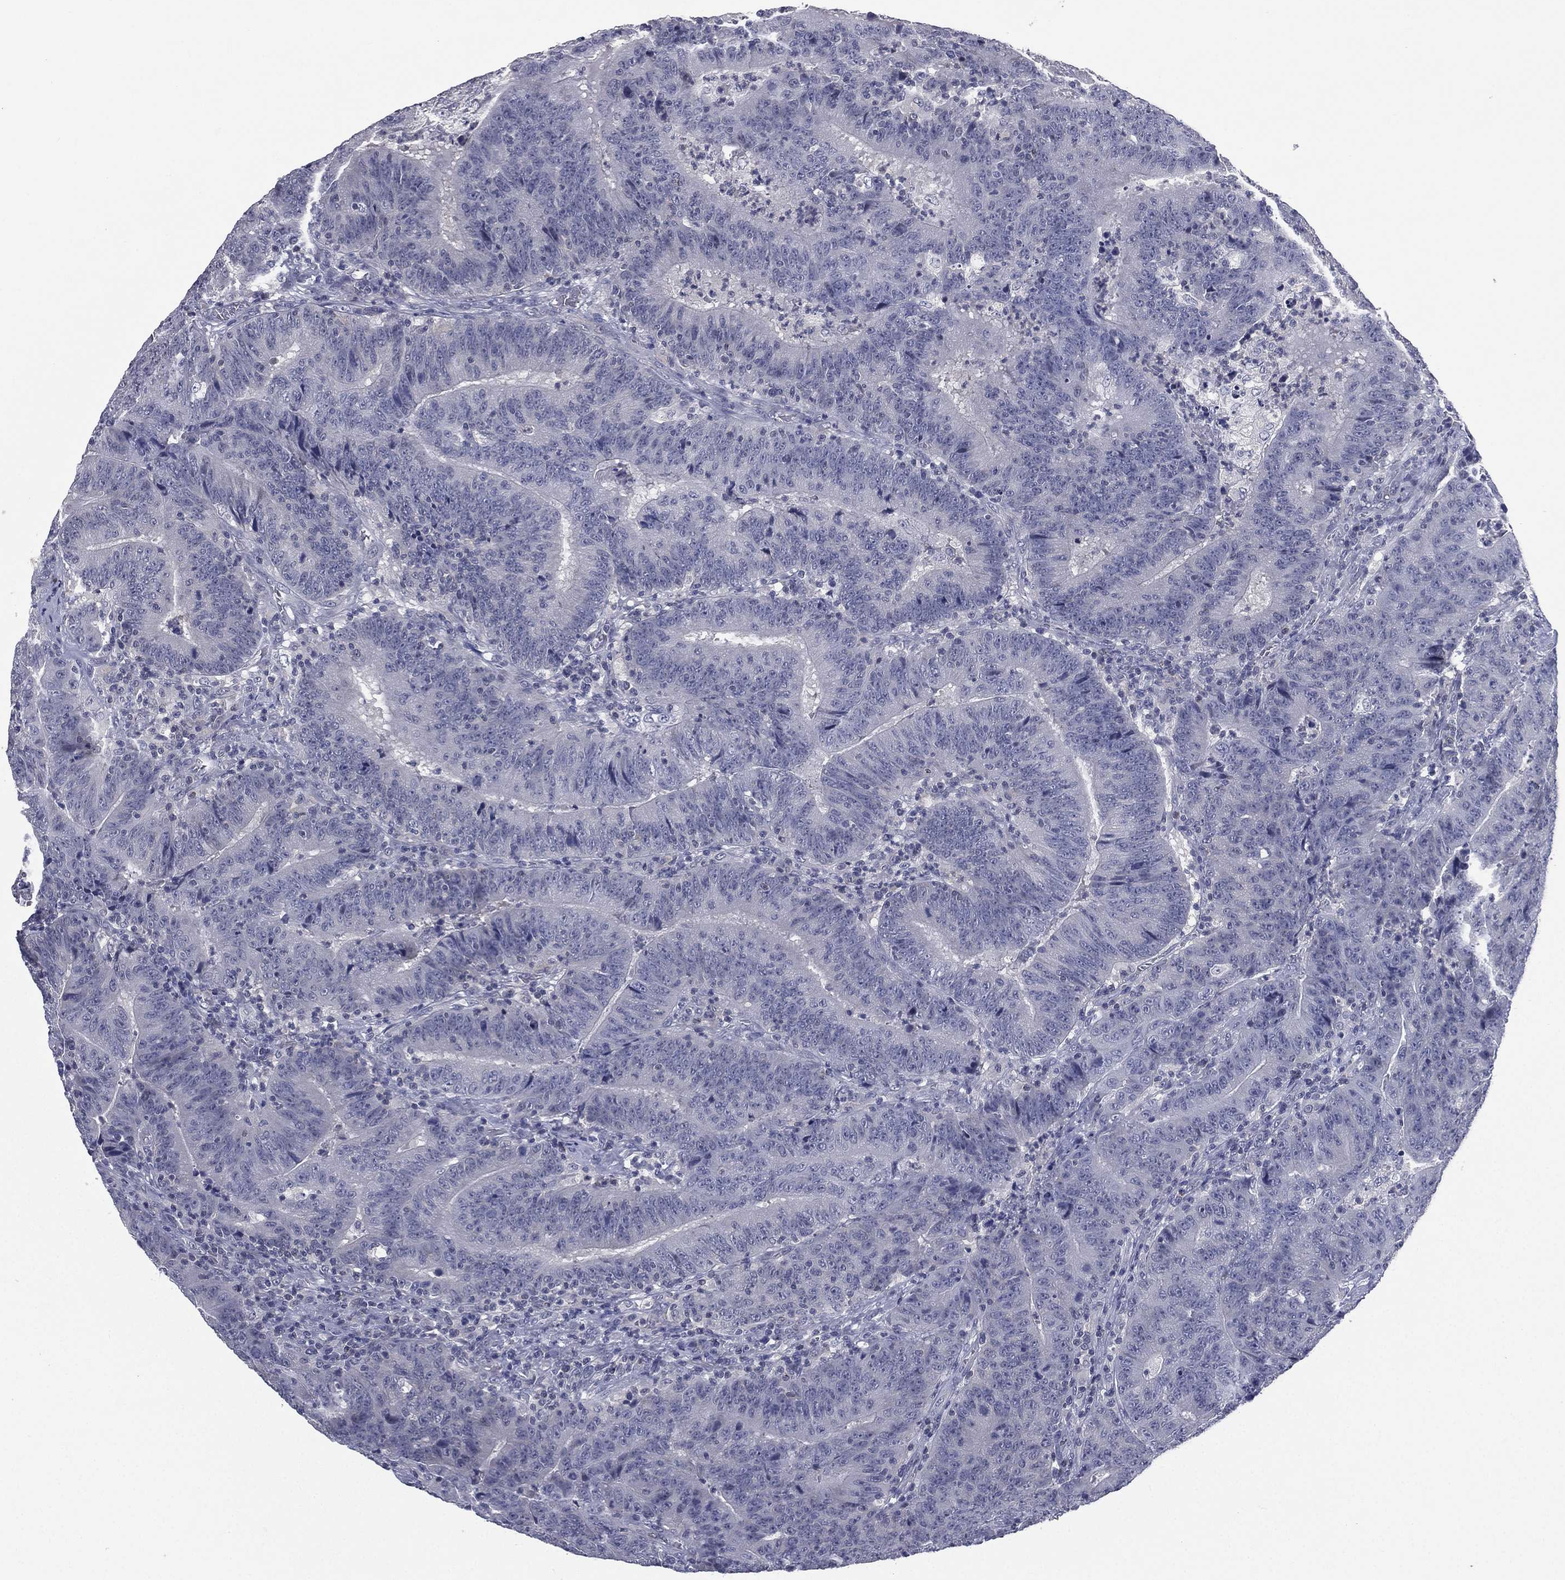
{"staining": {"intensity": "negative", "quantity": "none", "location": "none"}, "tissue": "colorectal cancer", "cell_type": "Tumor cells", "image_type": "cancer", "snomed": [{"axis": "morphology", "description": "Adenocarcinoma, NOS"}, {"axis": "topography", "description": "Colon"}], "caption": "This is an immunohistochemistry image of colorectal cancer. There is no staining in tumor cells.", "gene": "IFT27", "patient": {"sex": "female", "age": 75}}